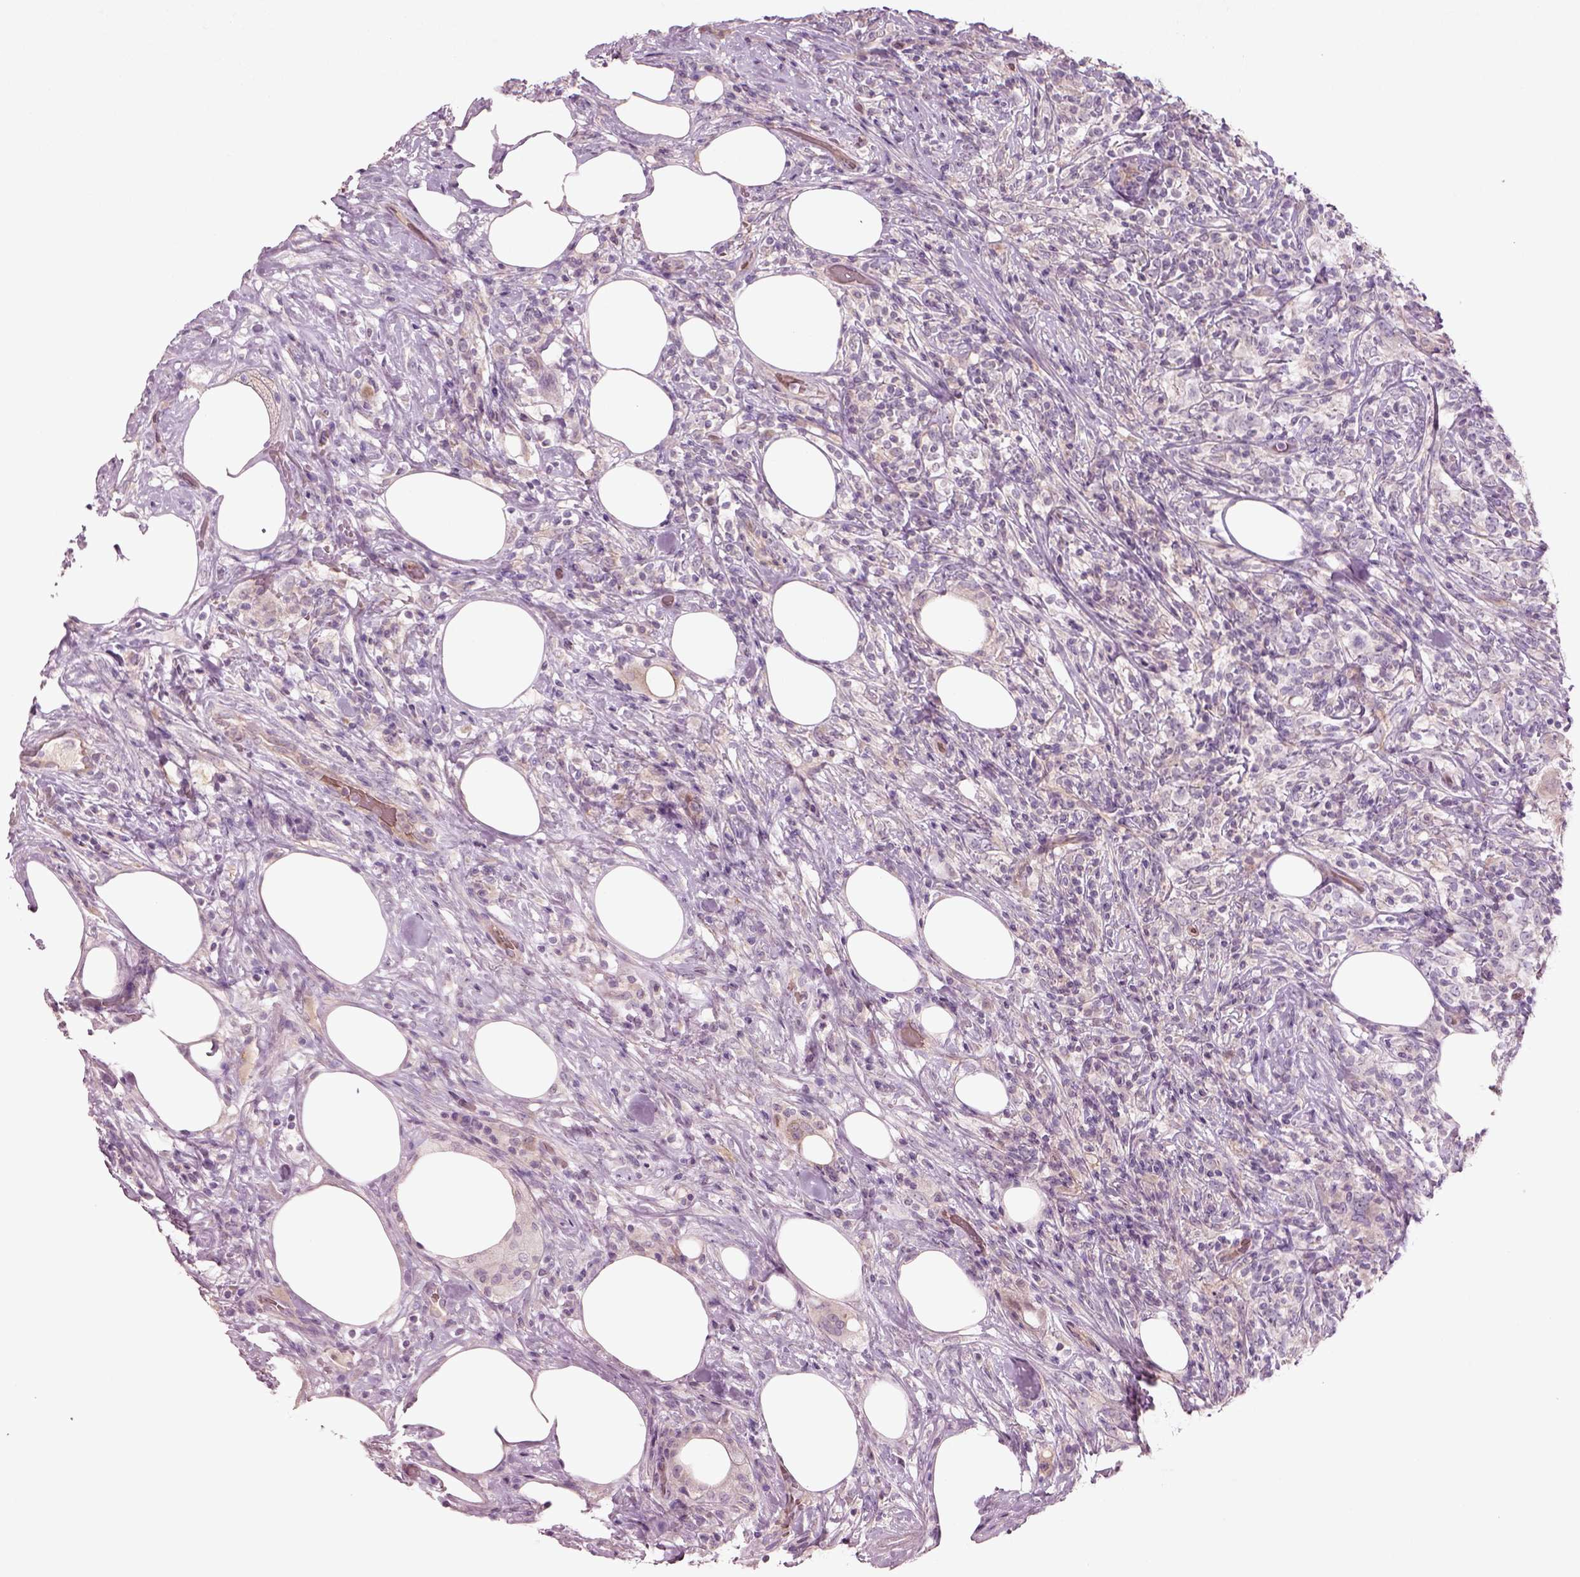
{"staining": {"intensity": "negative", "quantity": "none", "location": "none"}, "tissue": "lymphoma", "cell_type": "Tumor cells", "image_type": "cancer", "snomed": [{"axis": "morphology", "description": "Malignant lymphoma, non-Hodgkin's type, High grade"}, {"axis": "topography", "description": "Lymph node"}], "caption": "This is a micrograph of immunohistochemistry (IHC) staining of lymphoma, which shows no positivity in tumor cells.", "gene": "DUOXA2", "patient": {"sex": "female", "age": 84}}